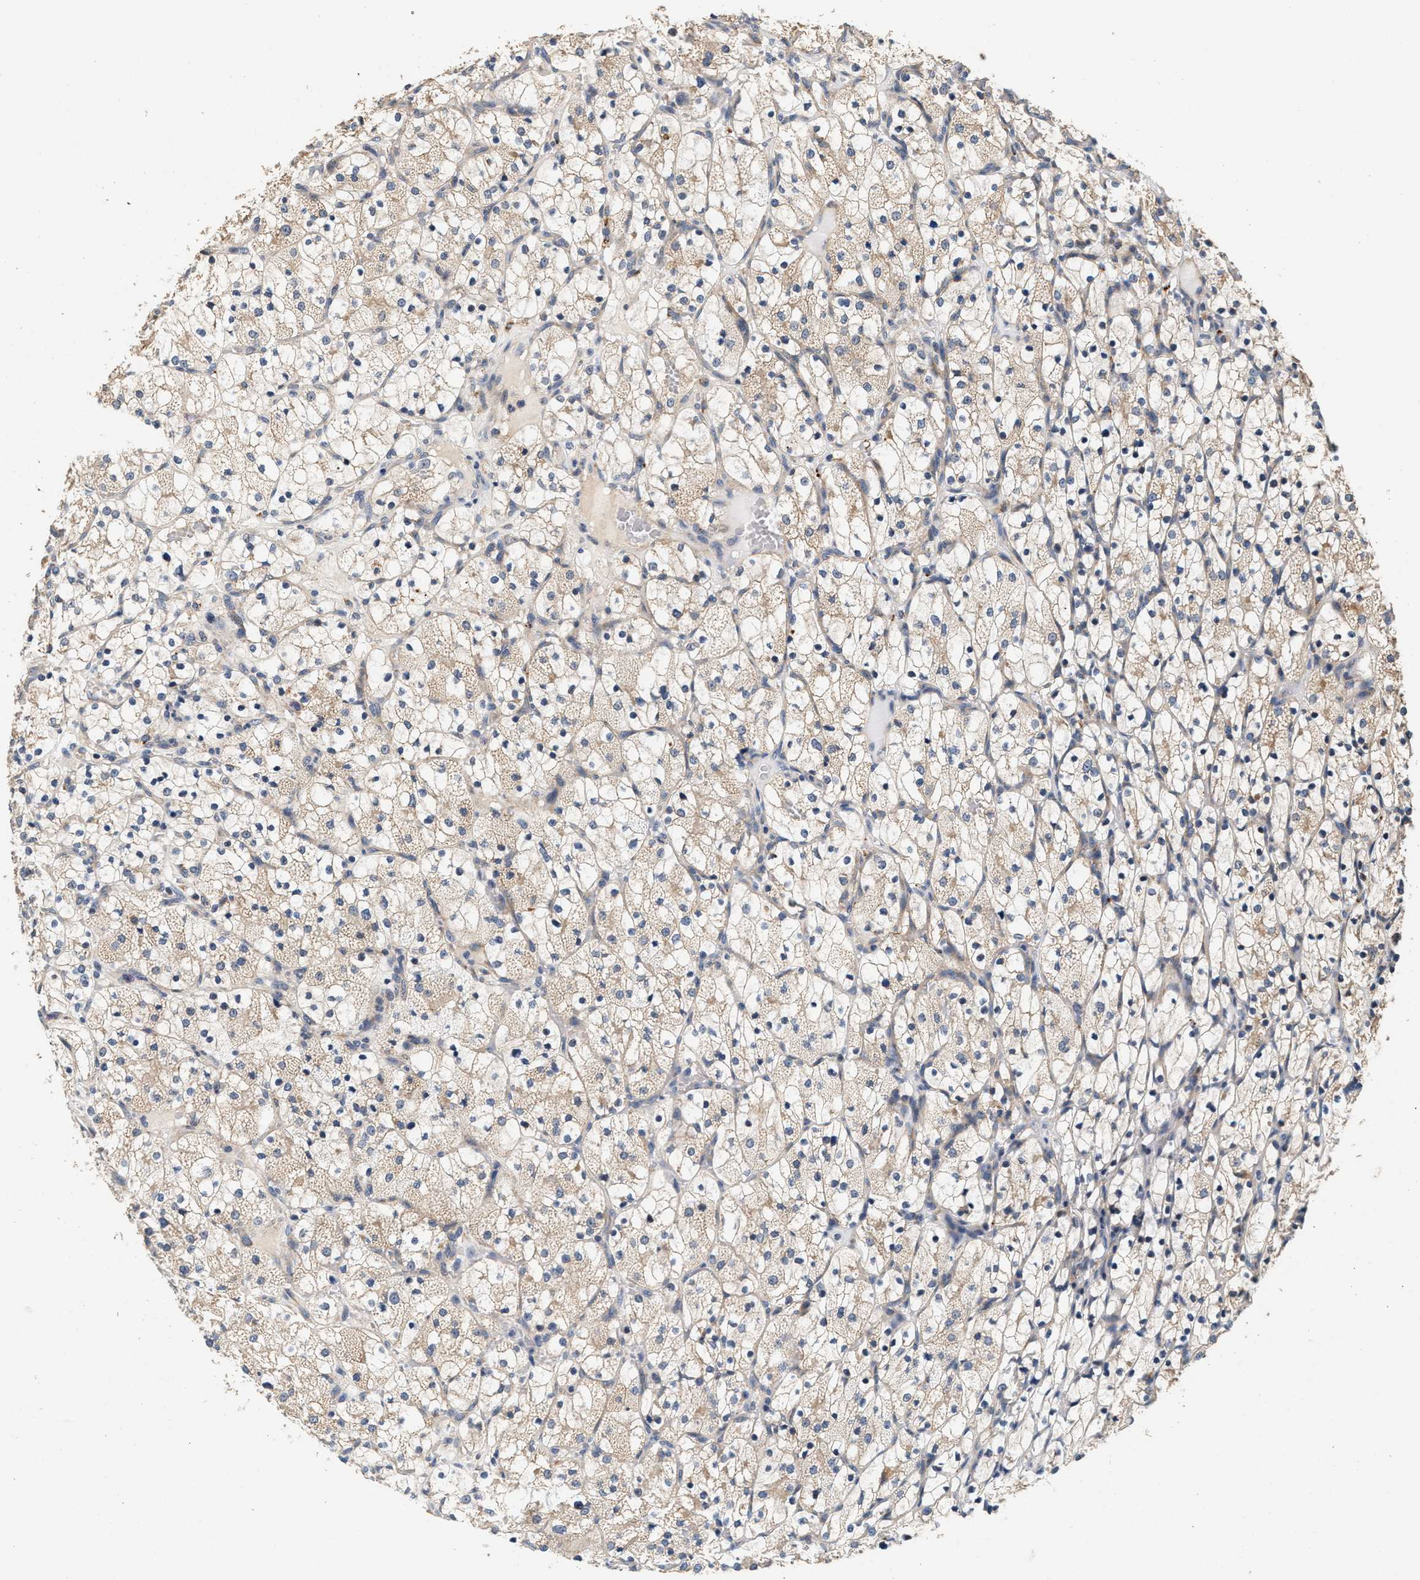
{"staining": {"intensity": "negative", "quantity": "none", "location": "none"}, "tissue": "renal cancer", "cell_type": "Tumor cells", "image_type": "cancer", "snomed": [{"axis": "morphology", "description": "Adenocarcinoma, NOS"}, {"axis": "topography", "description": "Kidney"}], "caption": "DAB immunohistochemical staining of adenocarcinoma (renal) reveals no significant staining in tumor cells.", "gene": "PTGR3", "patient": {"sex": "female", "age": 69}}